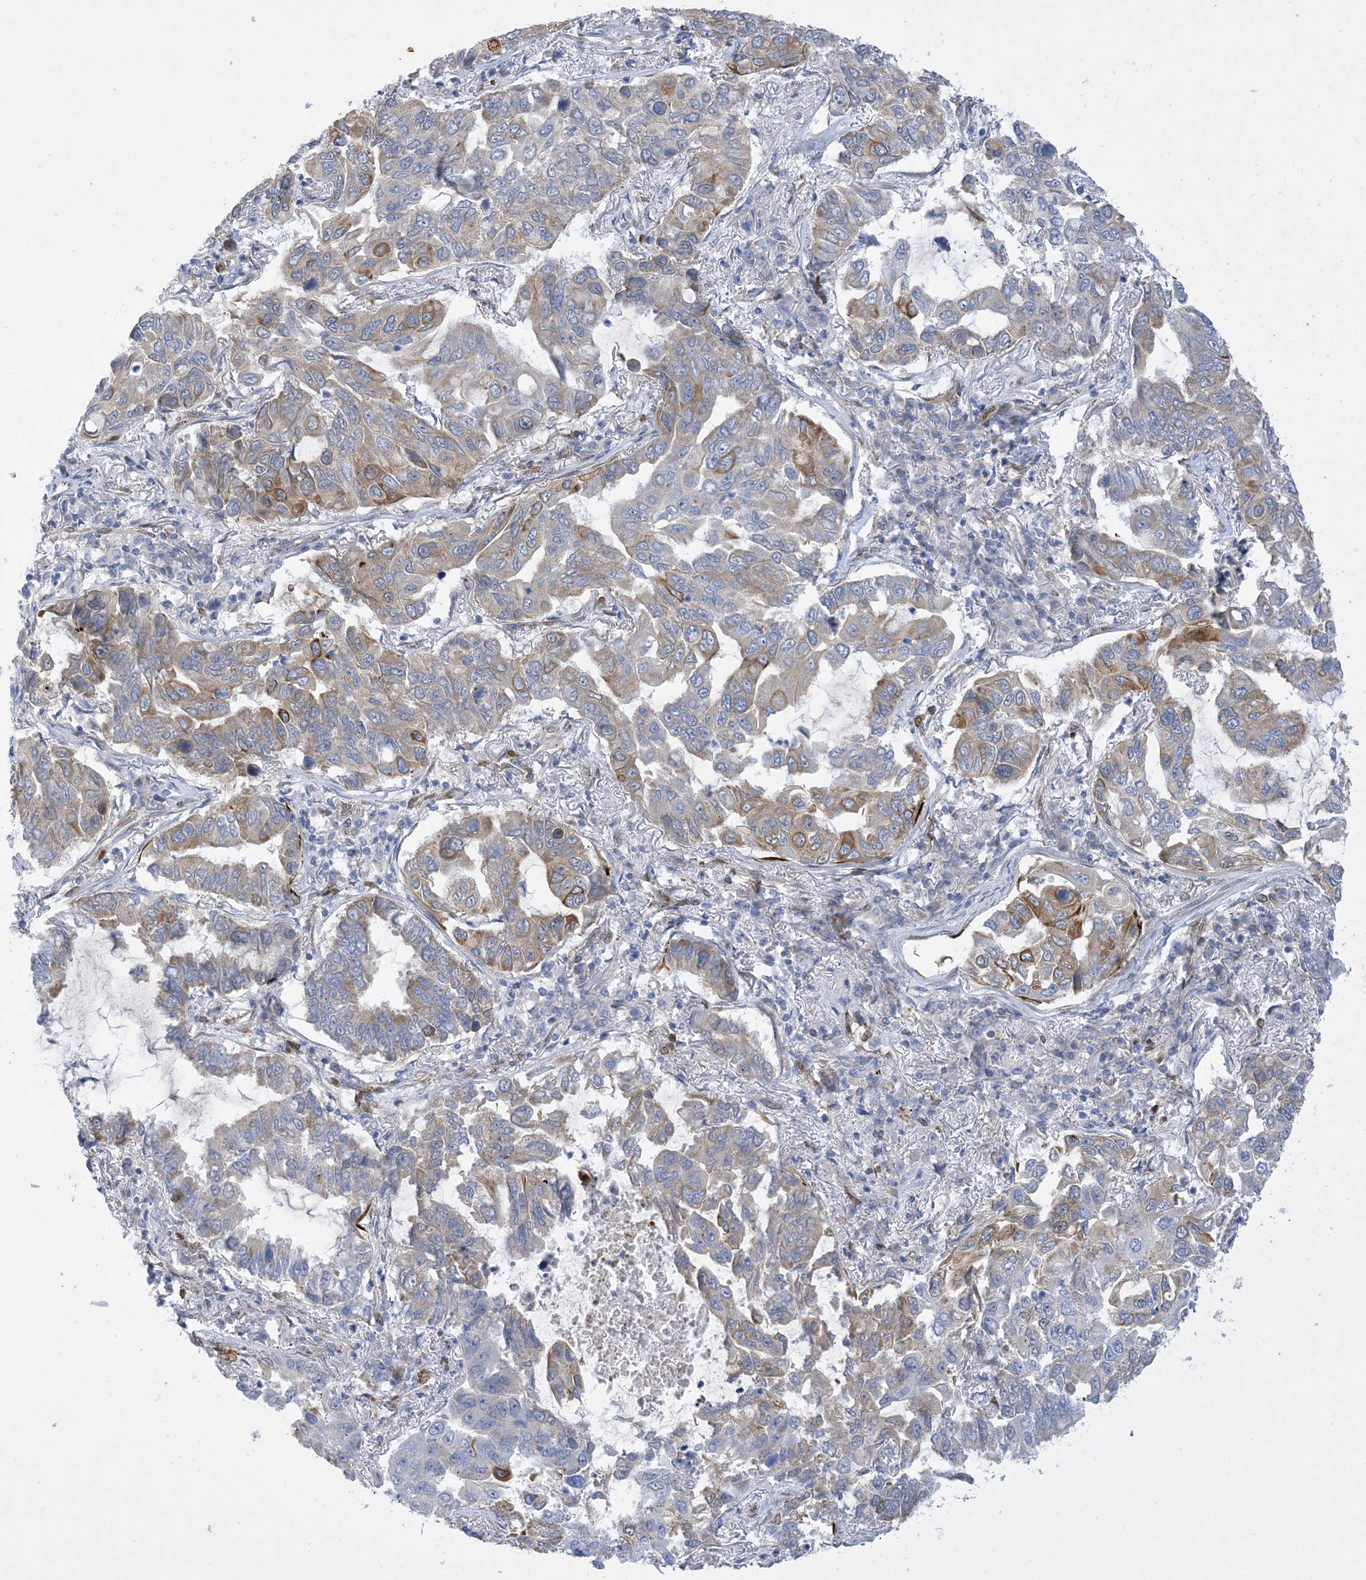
{"staining": {"intensity": "strong", "quantity": "<25%", "location": "cytoplasmic/membranous"}, "tissue": "lung cancer", "cell_type": "Tumor cells", "image_type": "cancer", "snomed": [{"axis": "morphology", "description": "Adenocarcinoma, NOS"}, {"axis": "topography", "description": "Lung"}], "caption": "Protein staining demonstrates strong cytoplasmic/membranous positivity in about <25% of tumor cells in lung cancer (adenocarcinoma).", "gene": "RBMS3", "patient": {"sex": "male", "age": 64}}